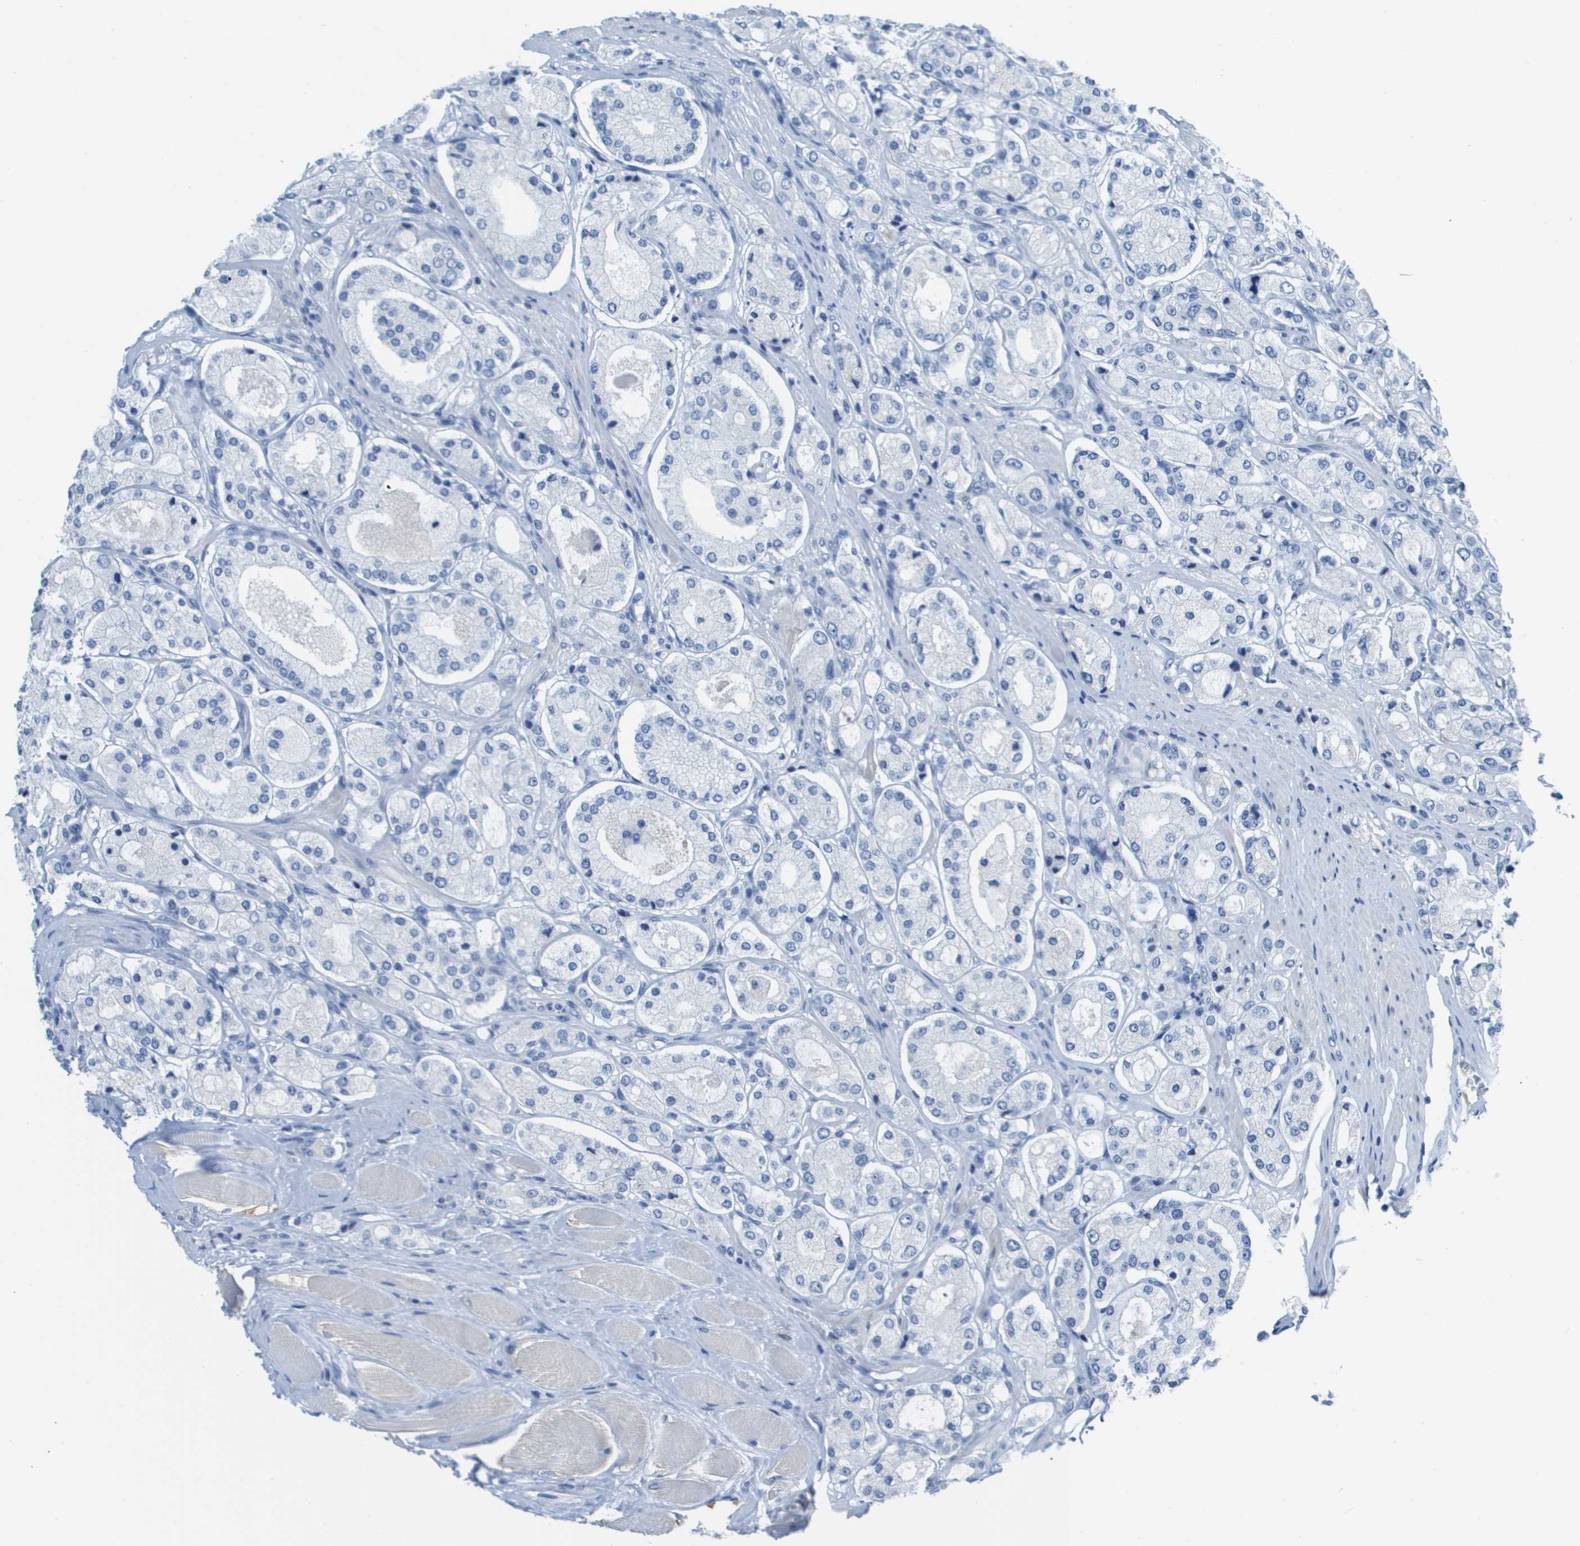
{"staining": {"intensity": "negative", "quantity": "none", "location": "none"}, "tissue": "prostate cancer", "cell_type": "Tumor cells", "image_type": "cancer", "snomed": [{"axis": "morphology", "description": "Adenocarcinoma, High grade"}, {"axis": "topography", "description": "Prostate"}], "caption": "The histopathology image exhibits no significant positivity in tumor cells of prostate high-grade adenocarcinoma.", "gene": "NCS1", "patient": {"sex": "male", "age": 65}}